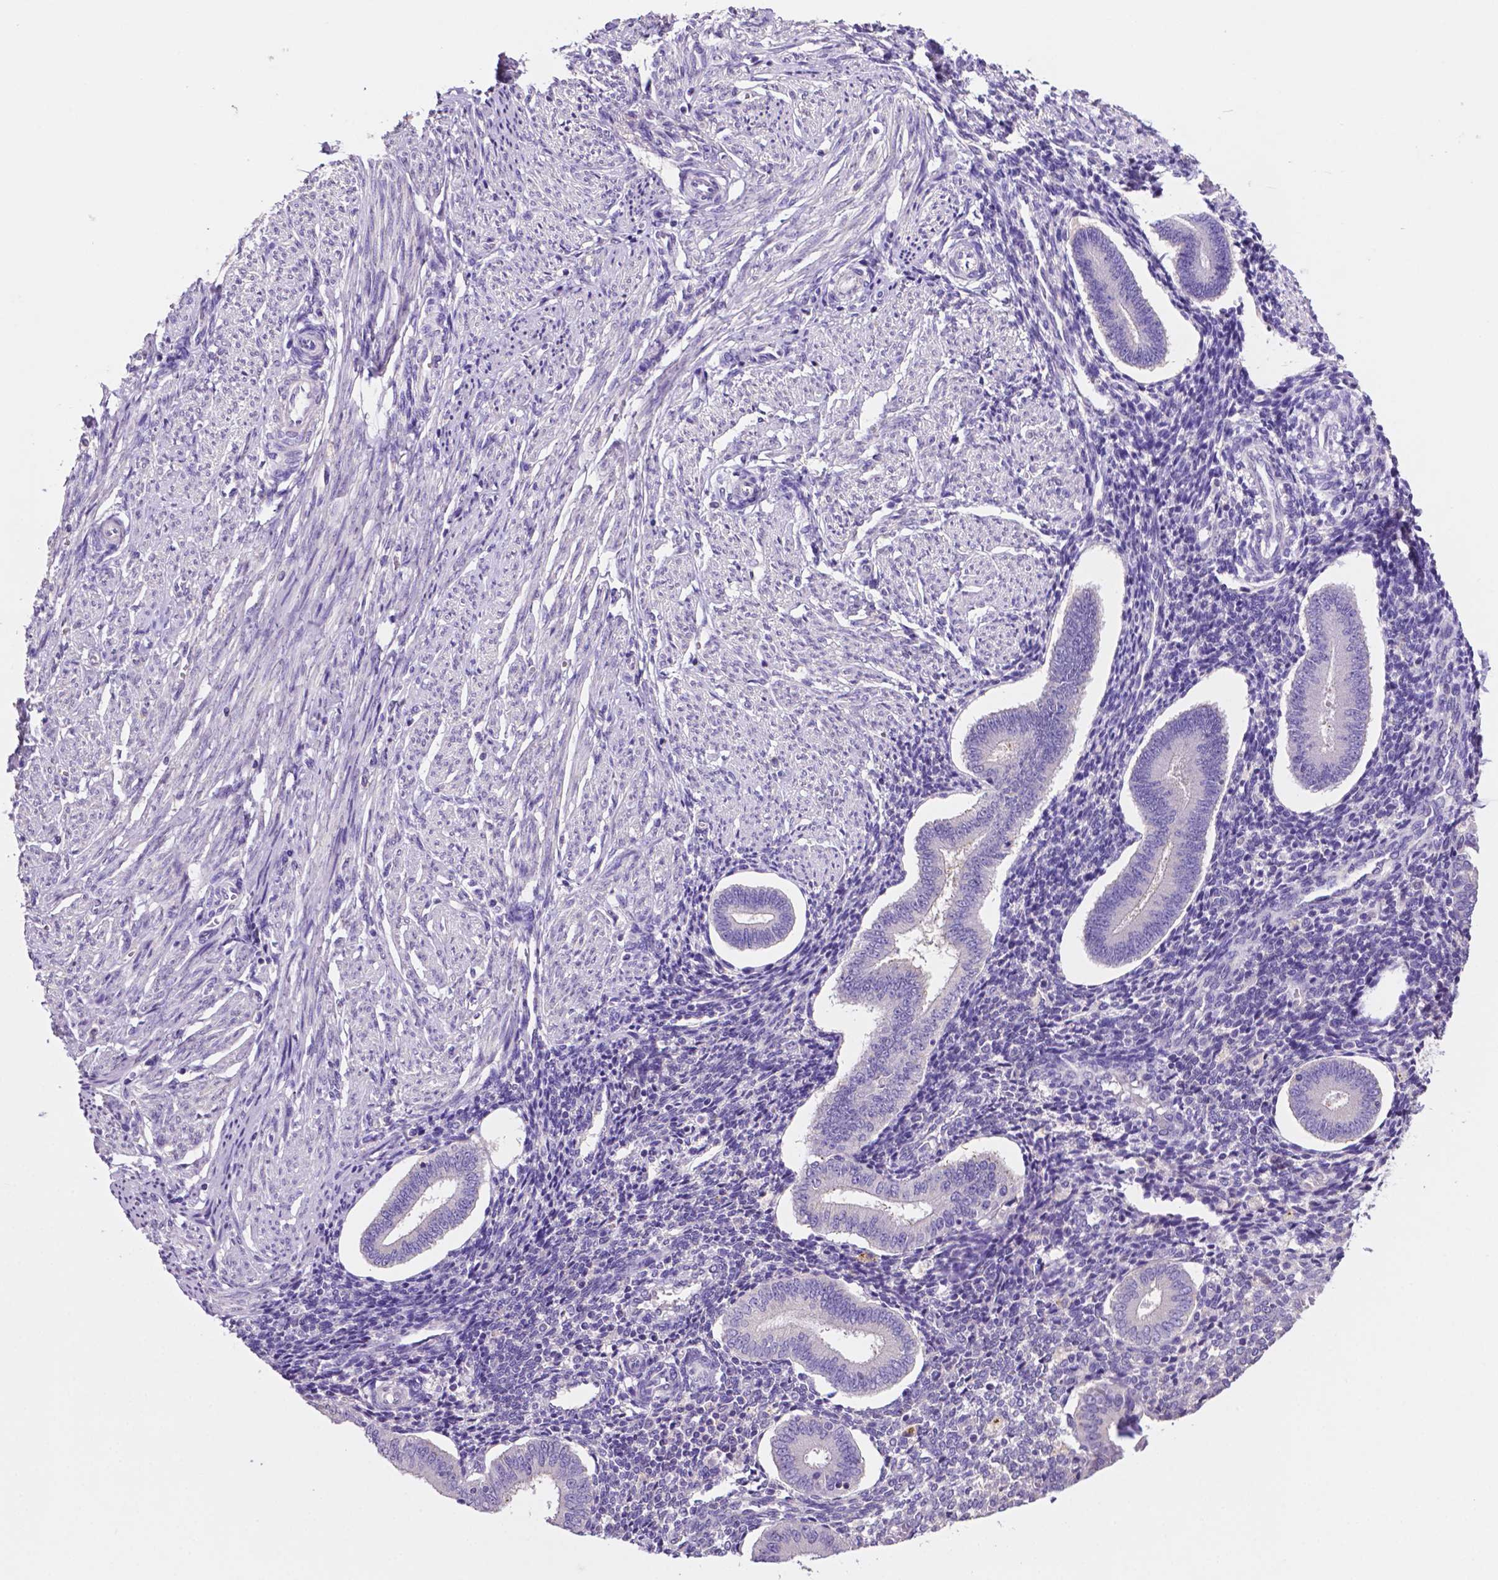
{"staining": {"intensity": "negative", "quantity": "none", "location": "none"}, "tissue": "endometrium", "cell_type": "Cells in endometrial stroma", "image_type": "normal", "snomed": [{"axis": "morphology", "description": "Normal tissue, NOS"}, {"axis": "topography", "description": "Endometrium"}], "caption": "The micrograph shows no staining of cells in endometrial stroma in unremarkable endometrium.", "gene": "PRPS2", "patient": {"sex": "female", "age": 40}}